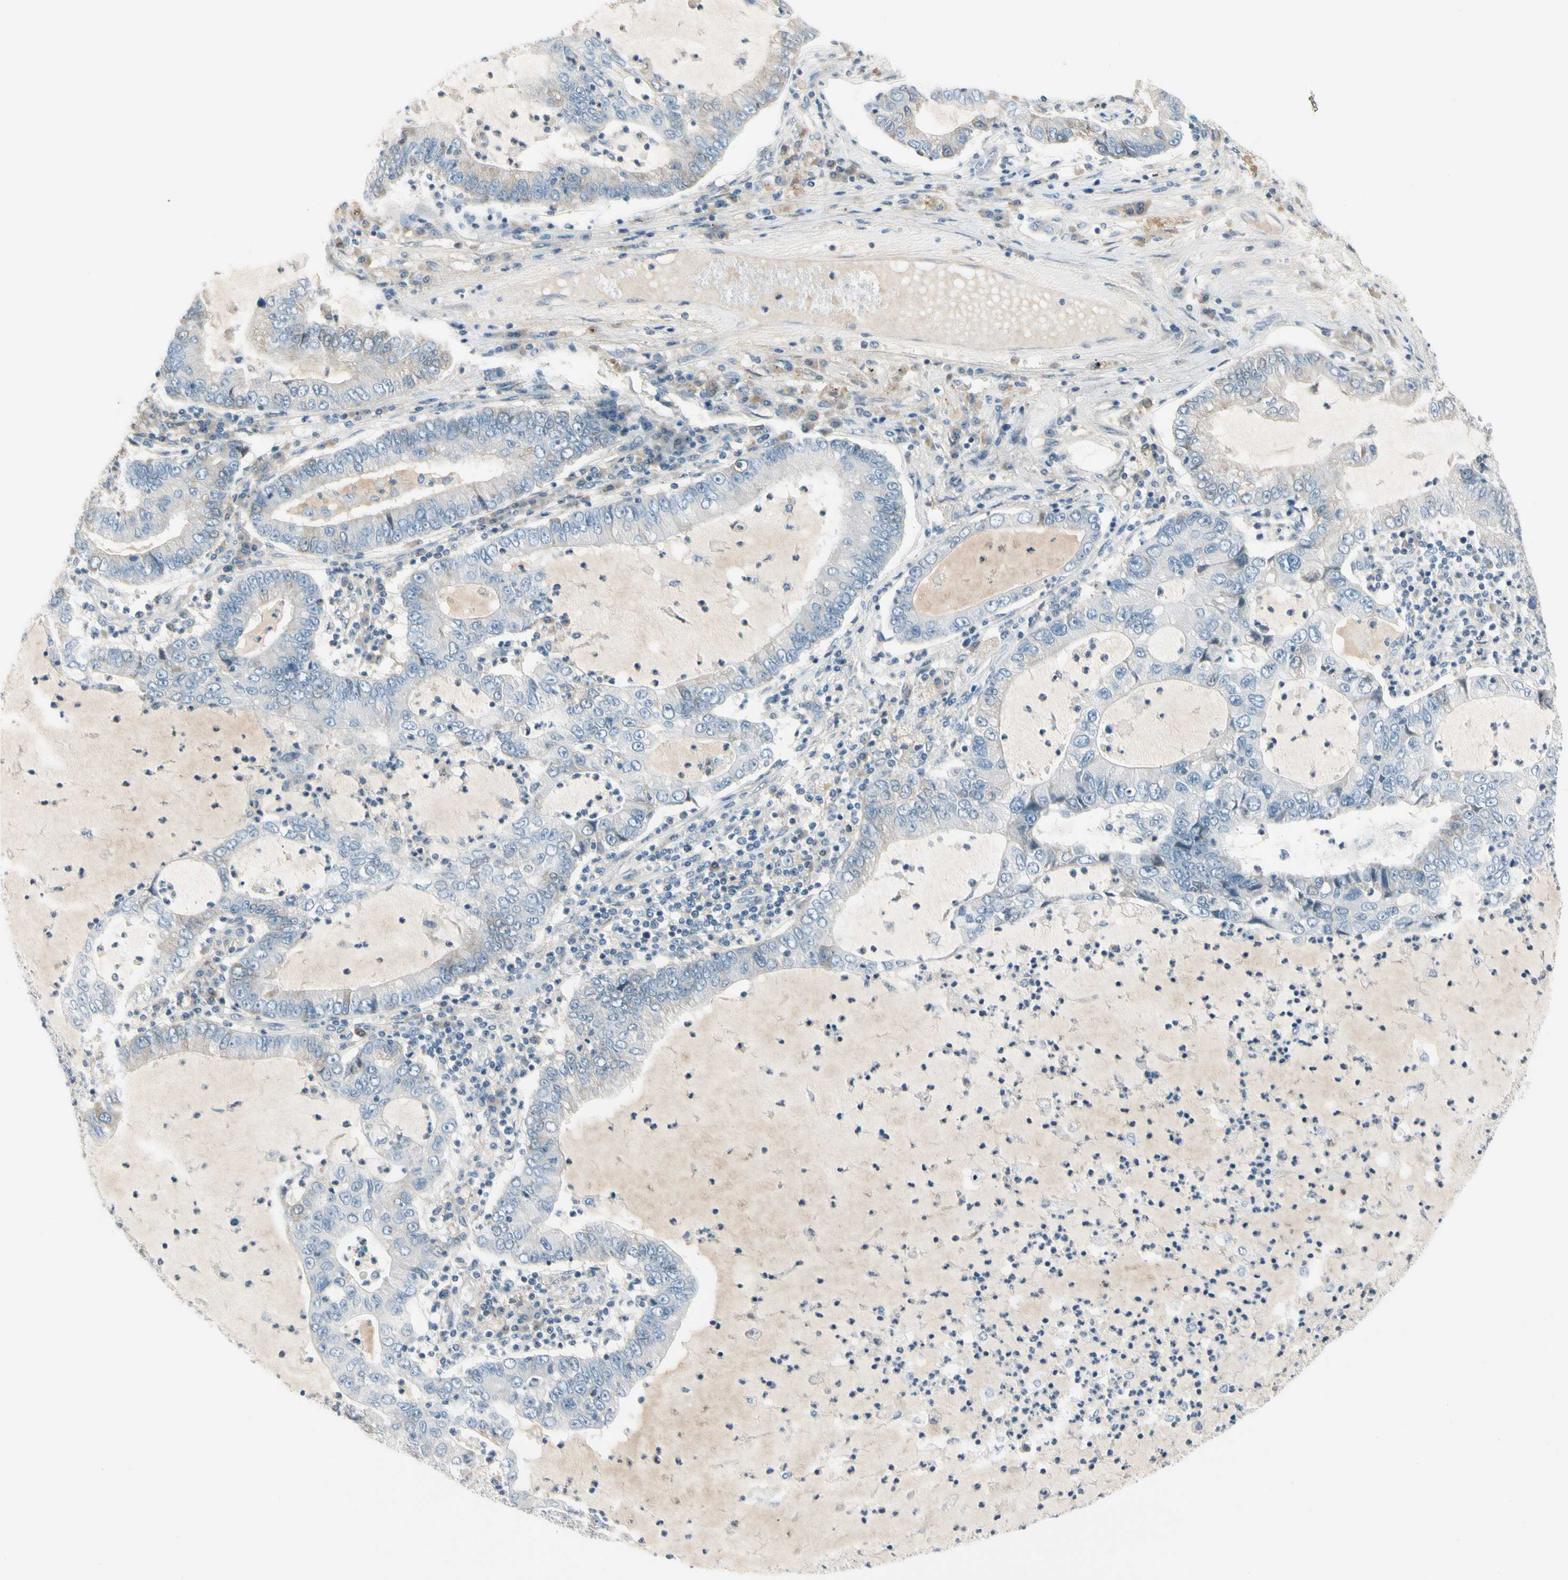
{"staining": {"intensity": "negative", "quantity": "none", "location": "none"}, "tissue": "lung cancer", "cell_type": "Tumor cells", "image_type": "cancer", "snomed": [{"axis": "morphology", "description": "Adenocarcinoma, NOS"}, {"axis": "topography", "description": "Lung"}], "caption": "Immunohistochemistry of human lung cancer (adenocarcinoma) exhibits no positivity in tumor cells.", "gene": "CYP2E1", "patient": {"sex": "female", "age": 51}}